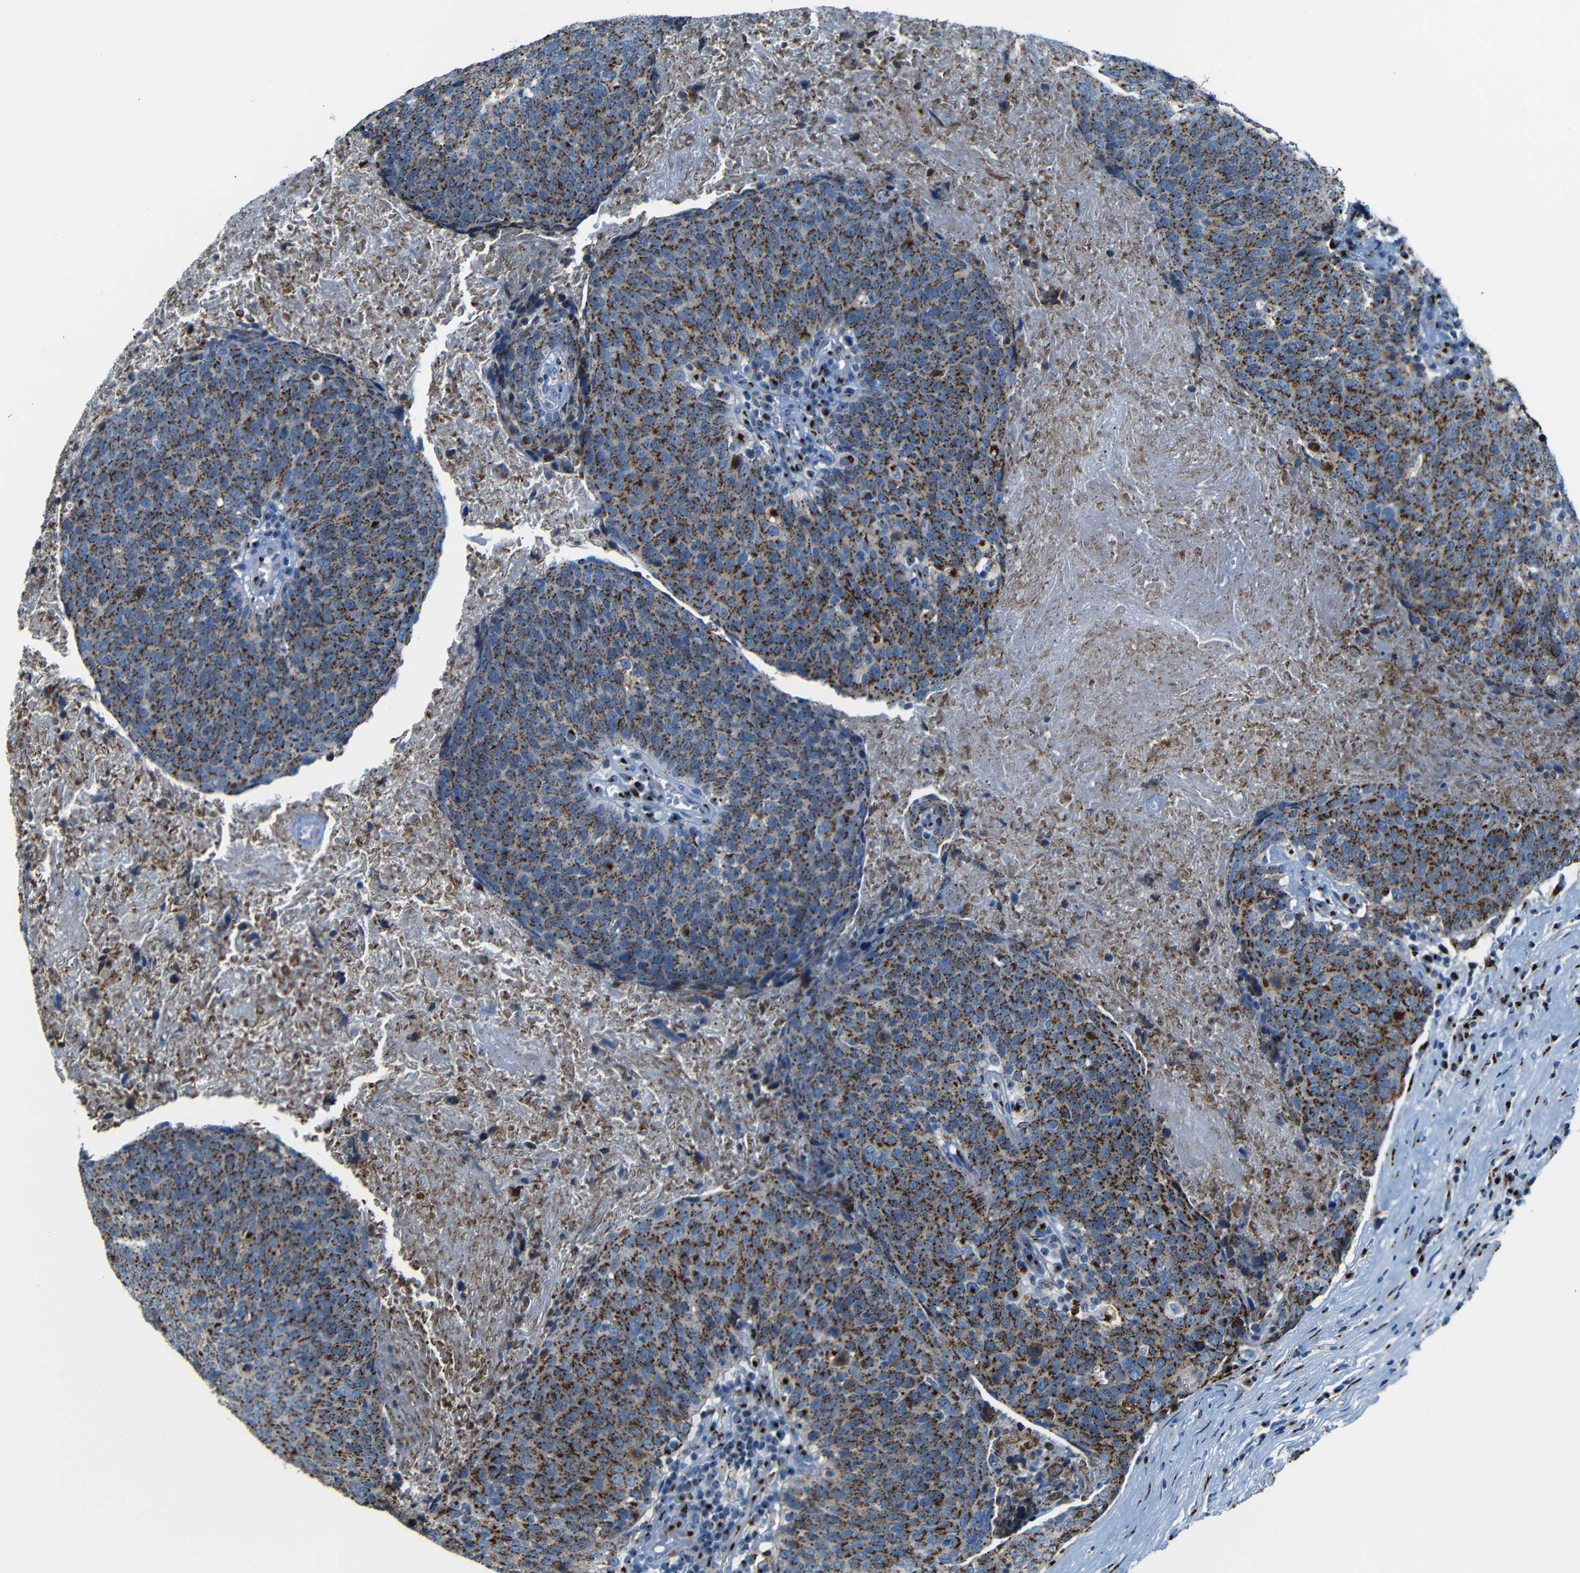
{"staining": {"intensity": "strong", "quantity": ">75%", "location": "cytoplasmic/membranous"}, "tissue": "head and neck cancer", "cell_type": "Tumor cells", "image_type": "cancer", "snomed": [{"axis": "morphology", "description": "Squamous cell carcinoma, NOS"}, {"axis": "morphology", "description": "Squamous cell carcinoma, metastatic, NOS"}, {"axis": "topography", "description": "Lymph node"}, {"axis": "topography", "description": "Head-Neck"}], "caption": "IHC (DAB (3,3'-diaminobenzidine)) staining of head and neck cancer demonstrates strong cytoplasmic/membranous protein staining in approximately >75% of tumor cells.", "gene": "TGOLN2", "patient": {"sex": "male", "age": 62}}